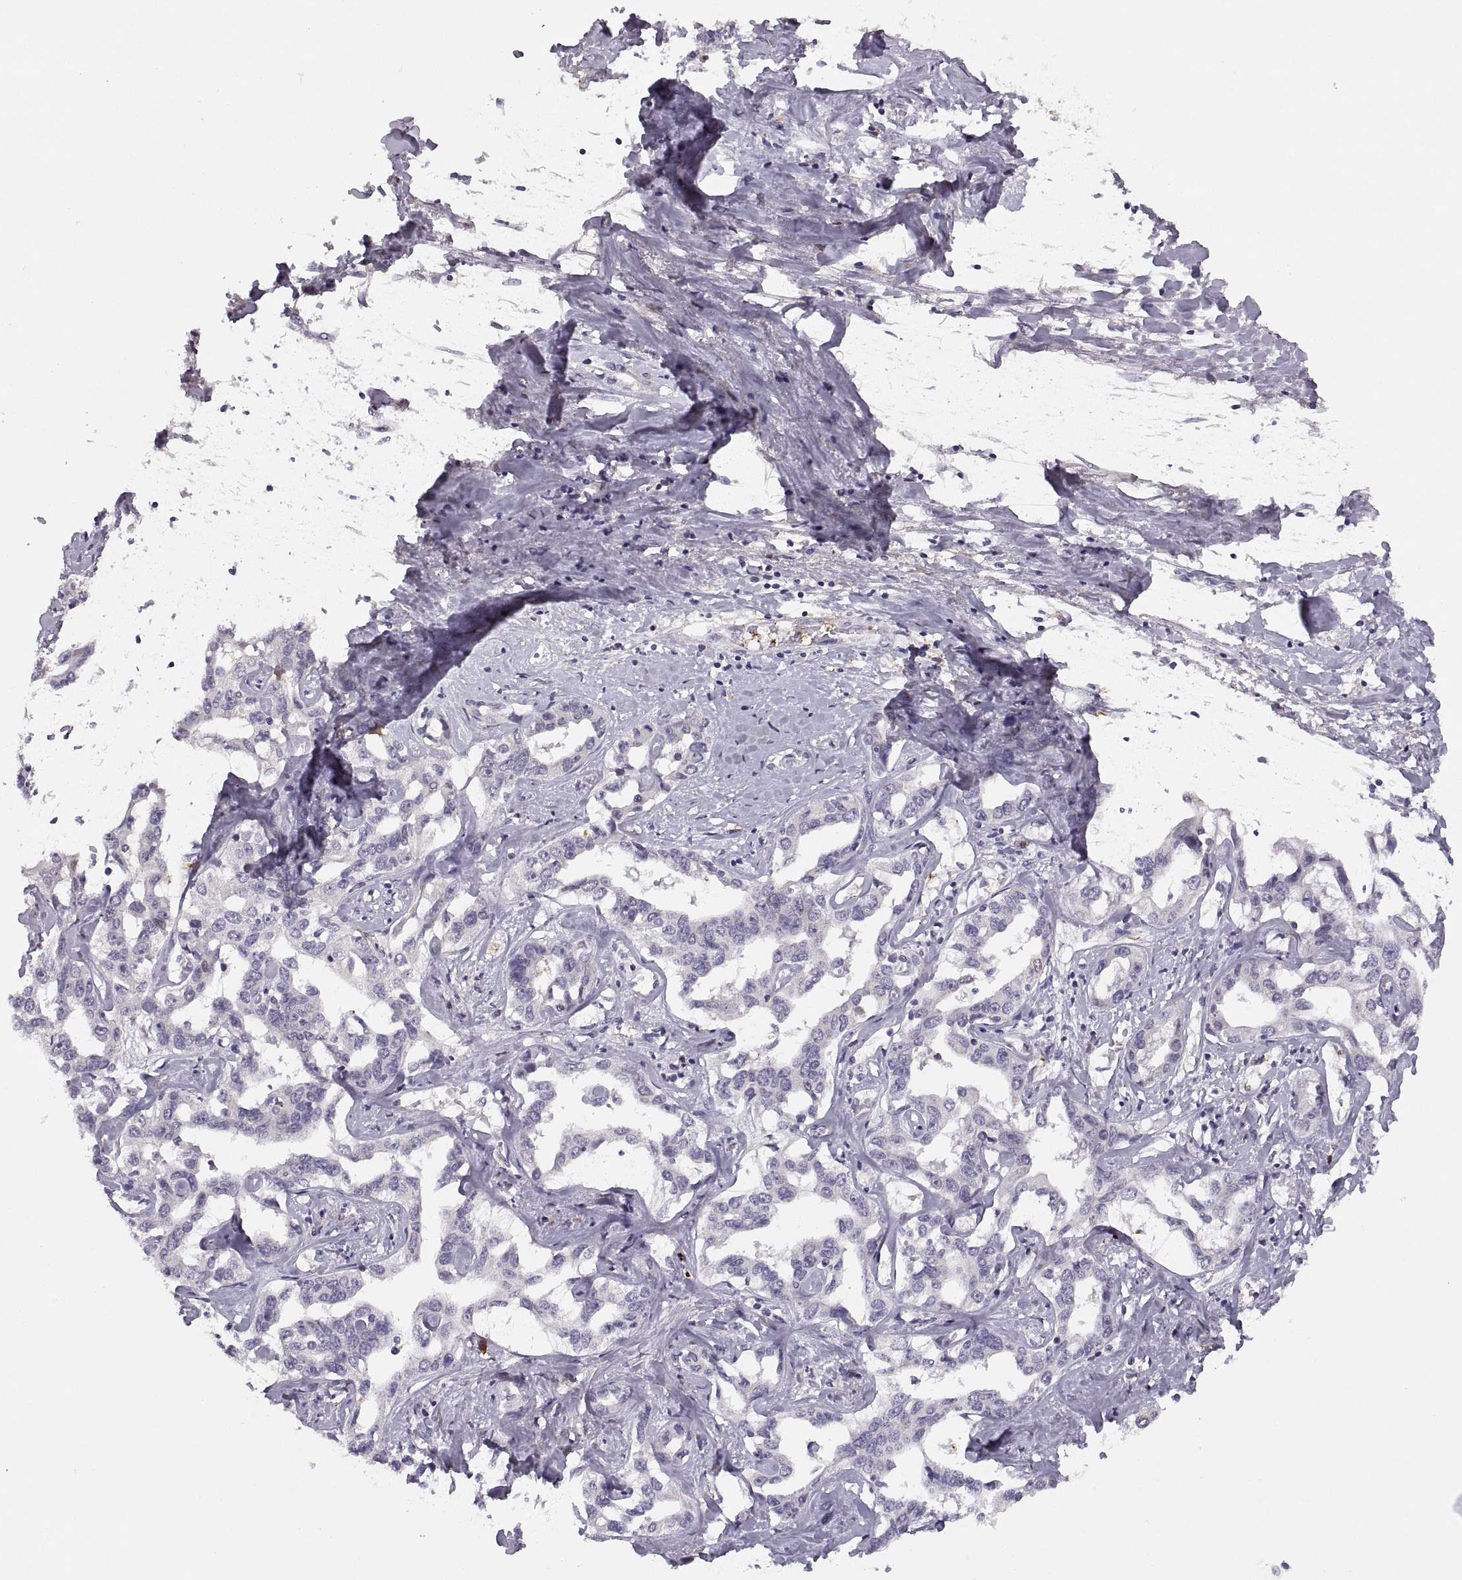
{"staining": {"intensity": "negative", "quantity": "none", "location": "none"}, "tissue": "liver cancer", "cell_type": "Tumor cells", "image_type": "cancer", "snomed": [{"axis": "morphology", "description": "Cholangiocarcinoma"}, {"axis": "topography", "description": "Liver"}], "caption": "Cholangiocarcinoma (liver) was stained to show a protein in brown. There is no significant staining in tumor cells. (Brightfield microscopy of DAB immunohistochemistry at high magnification).", "gene": "ADH6", "patient": {"sex": "male", "age": 59}}